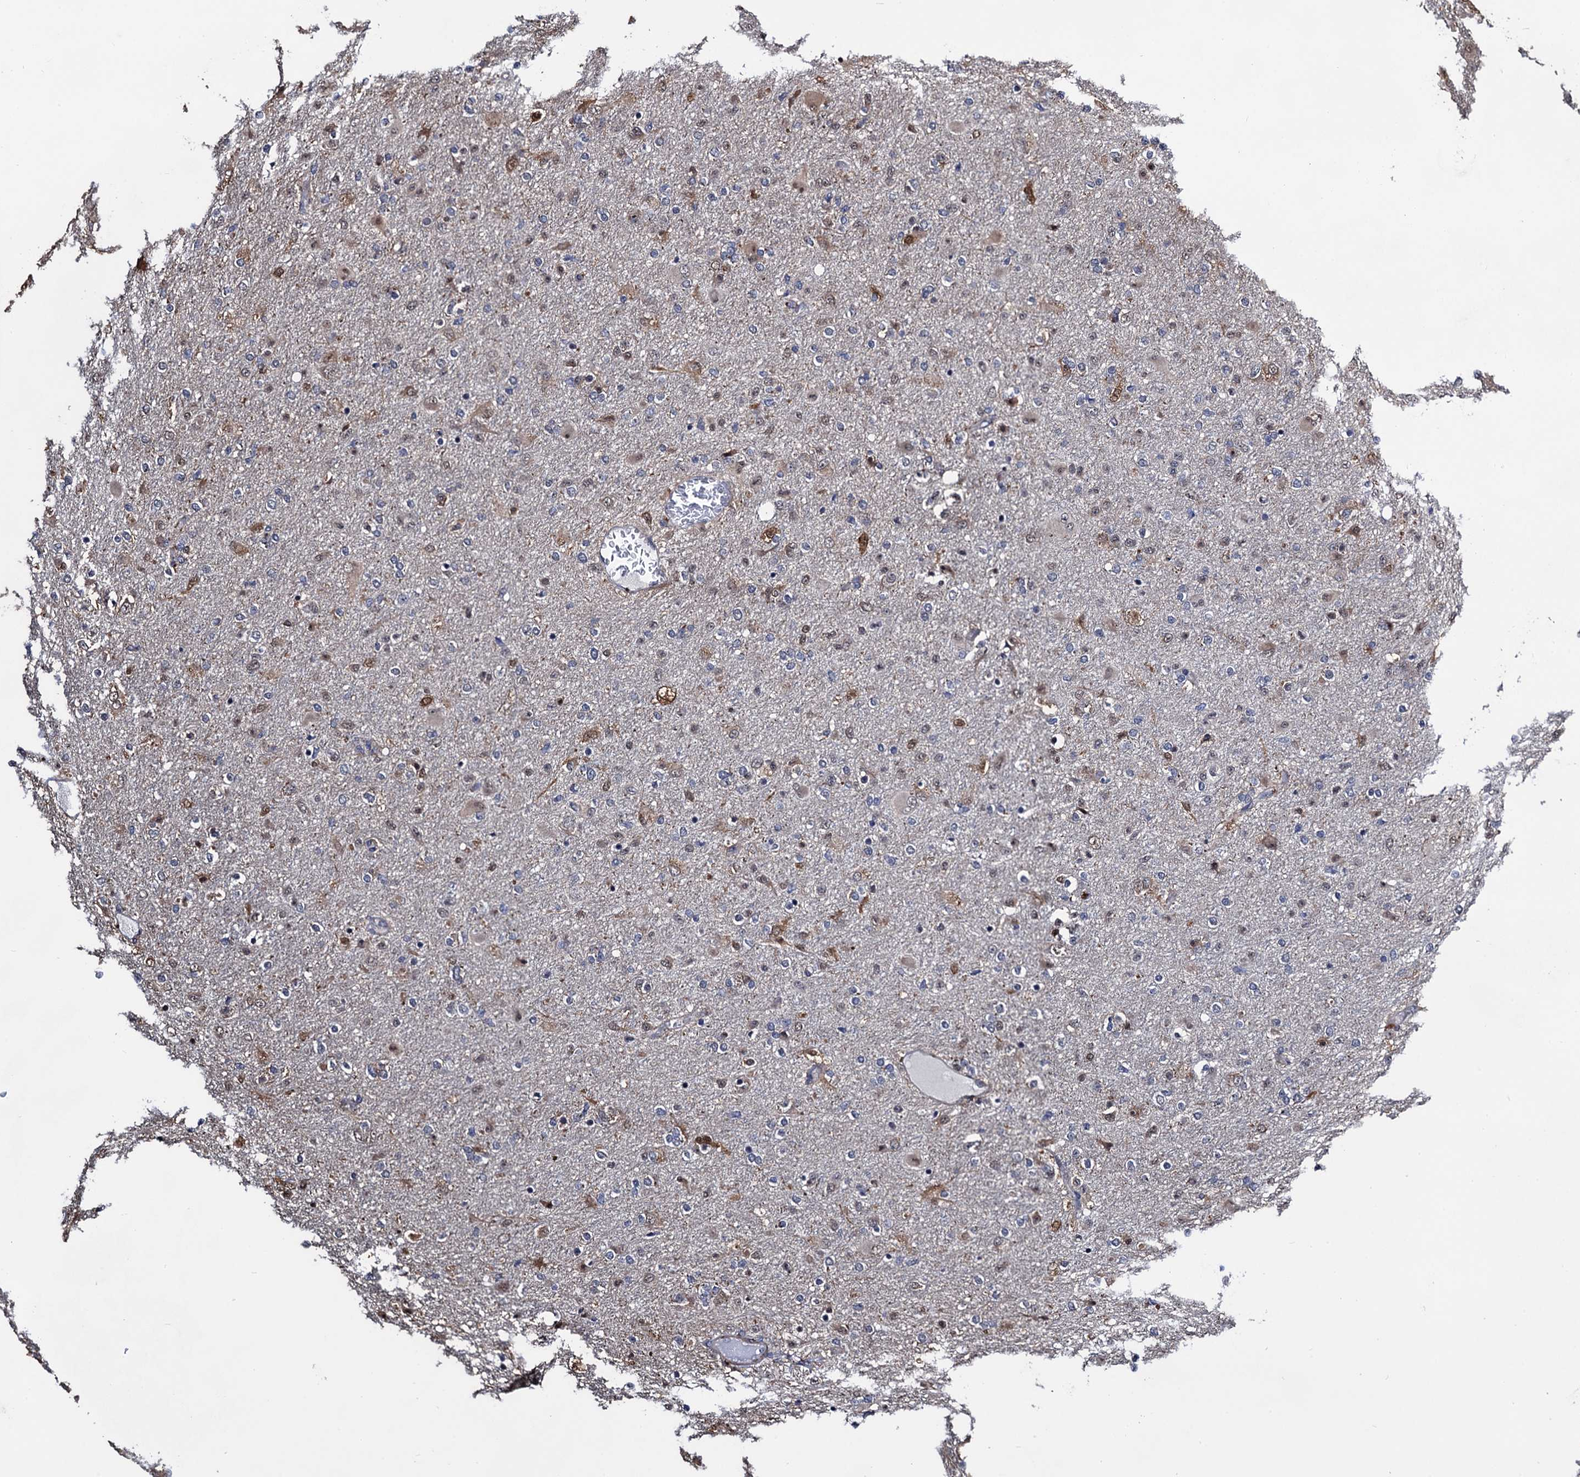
{"staining": {"intensity": "weak", "quantity": "<25%", "location": "cytoplasmic/membranous"}, "tissue": "glioma", "cell_type": "Tumor cells", "image_type": "cancer", "snomed": [{"axis": "morphology", "description": "Glioma, malignant, Low grade"}, {"axis": "topography", "description": "Brain"}], "caption": "Tumor cells show no significant protein expression in low-grade glioma (malignant).", "gene": "FAM222A", "patient": {"sex": "male", "age": 65}}